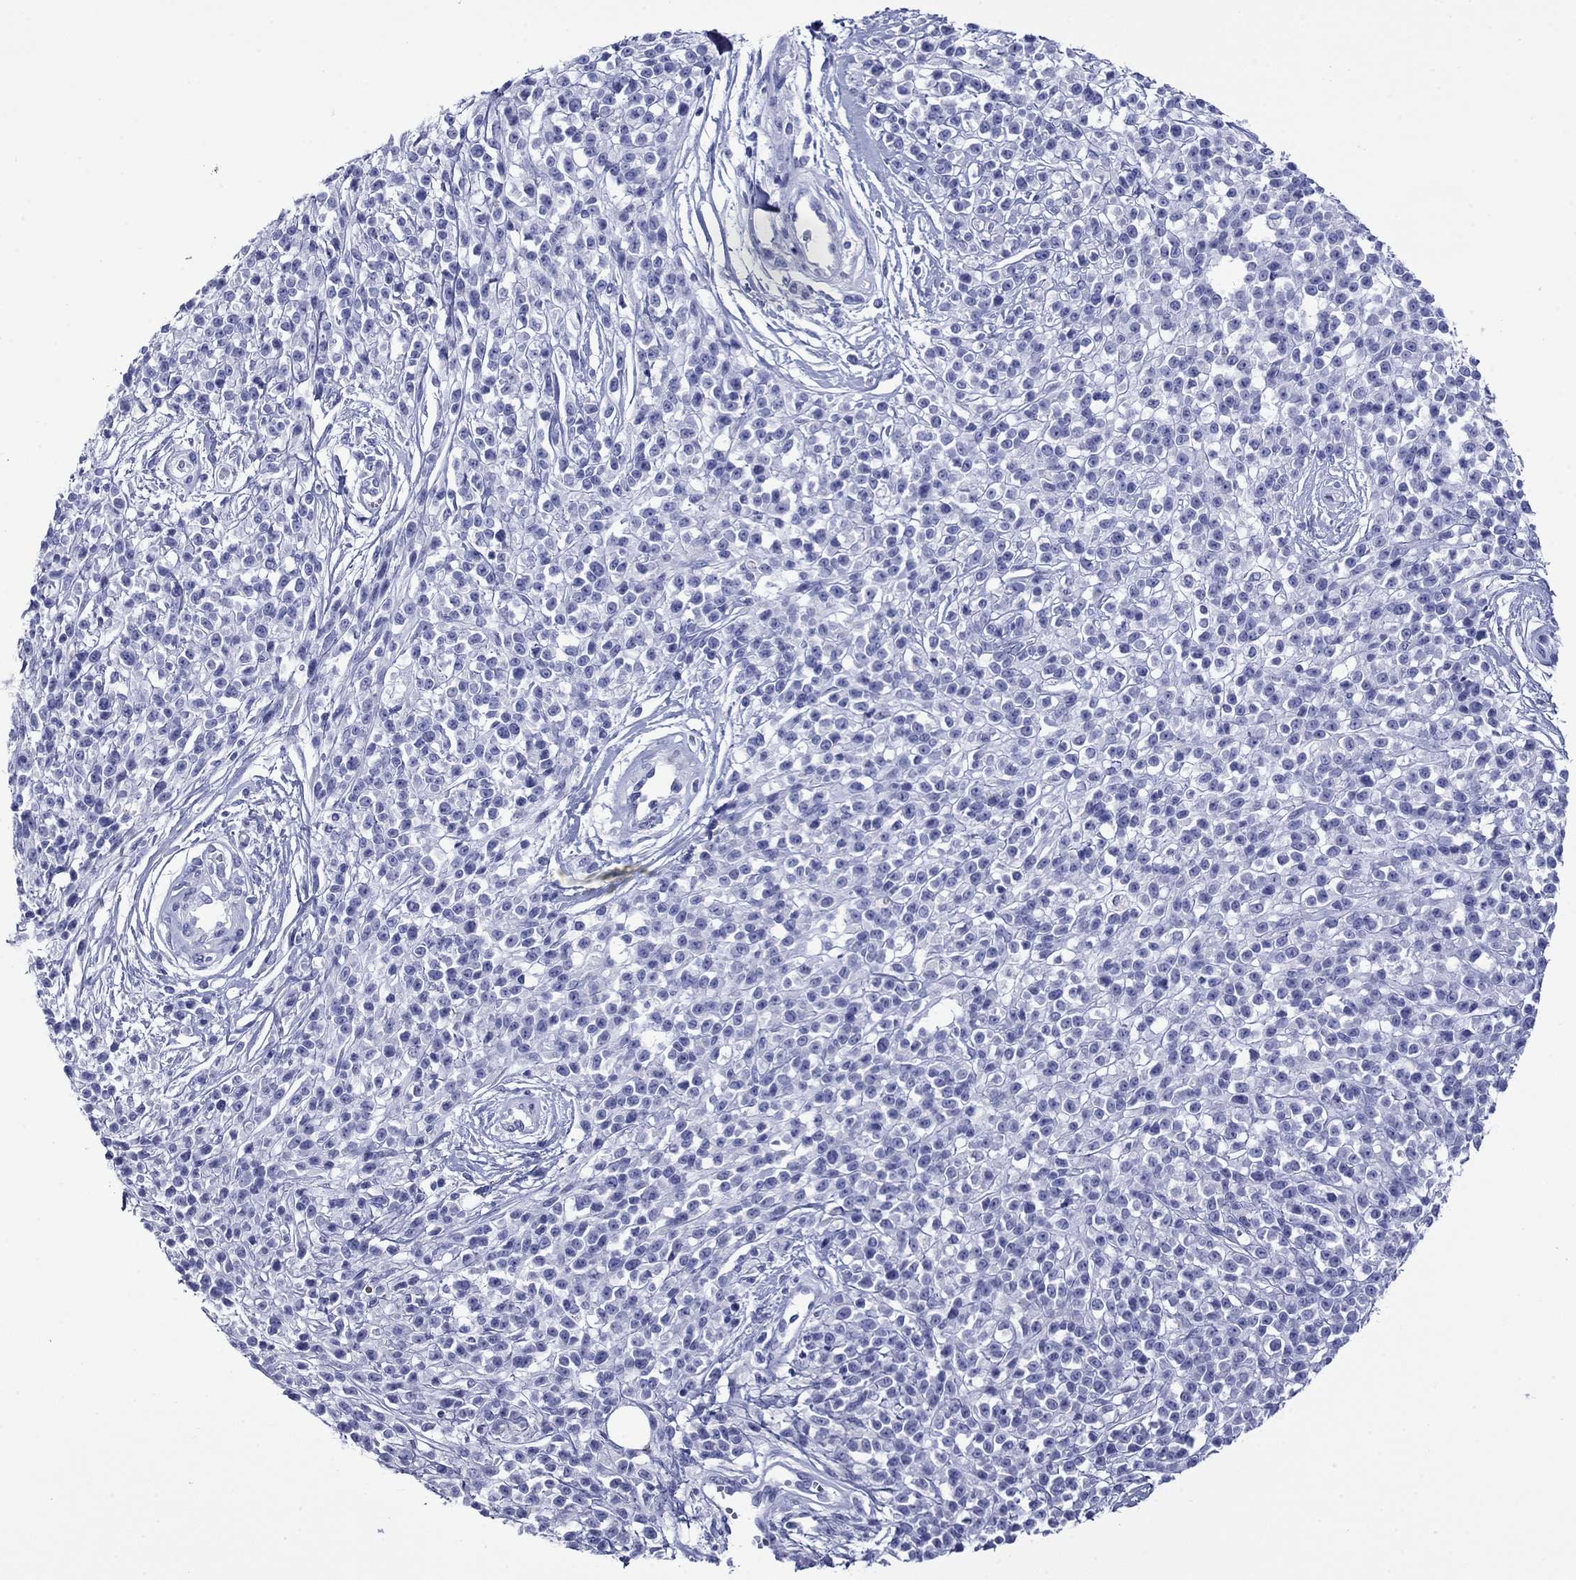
{"staining": {"intensity": "negative", "quantity": "none", "location": "none"}, "tissue": "melanoma", "cell_type": "Tumor cells", "image_type": "cancer", "snomed": [{"axis": "morphology", "description": "Malignant melanoma, NOS"}, {"axis": "topography", "description": "Skin"}, {"axis": "topography", "description": "Skin of trunk"}], "caption": "Melanoma stained for a protein using IHC shows no staining tumor cells.", "gene": "GIP", "patient": {"sex": "male", "age": 74}}